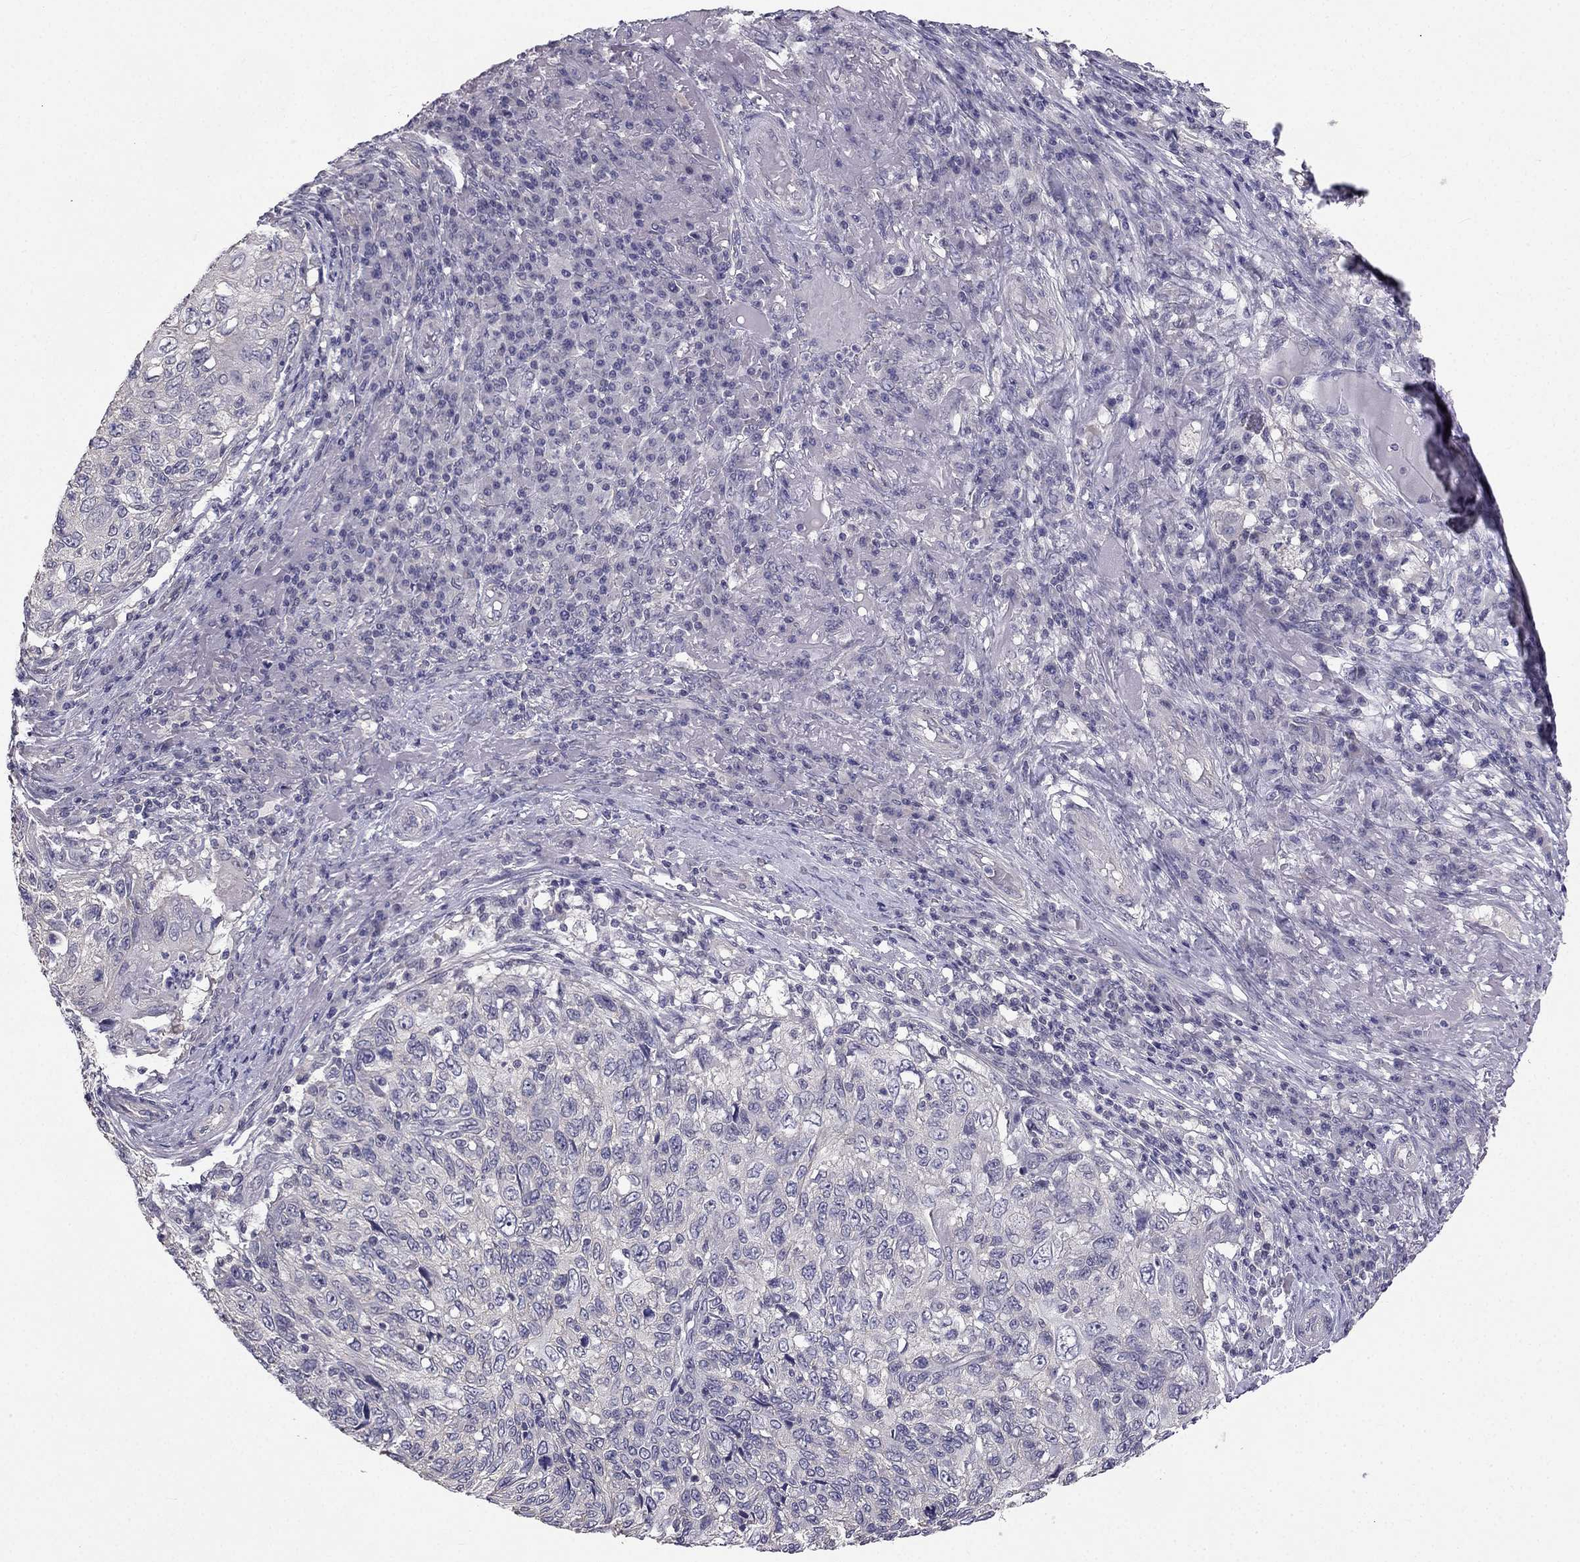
{"staining": {"intensity": "negative", "quantity": "none", "location": "none"}, "tissue": "skin cancer", "cell_type": "Tumor cells", "image_type": "cancer", "snomed": [{"axis": "morphology", "description": "Squamous cell carcinoma, NOS"}, {"axis": "topography", "description": "Skin"}], "caption": "IHC histopathology image of human squamous cell carcinoma (skin) stained for a protein (brown), which demonstrates no positivity in tumor cells. The staining was performed using DAB (3,3'-diaminobenzidine) to visualize the protein expression in brown, while the nuclei were stained in blue with hematoxylin (Magnification: 20x).", "gene": "HSFX1", "patient": {"sex": "male", "age": 92}}